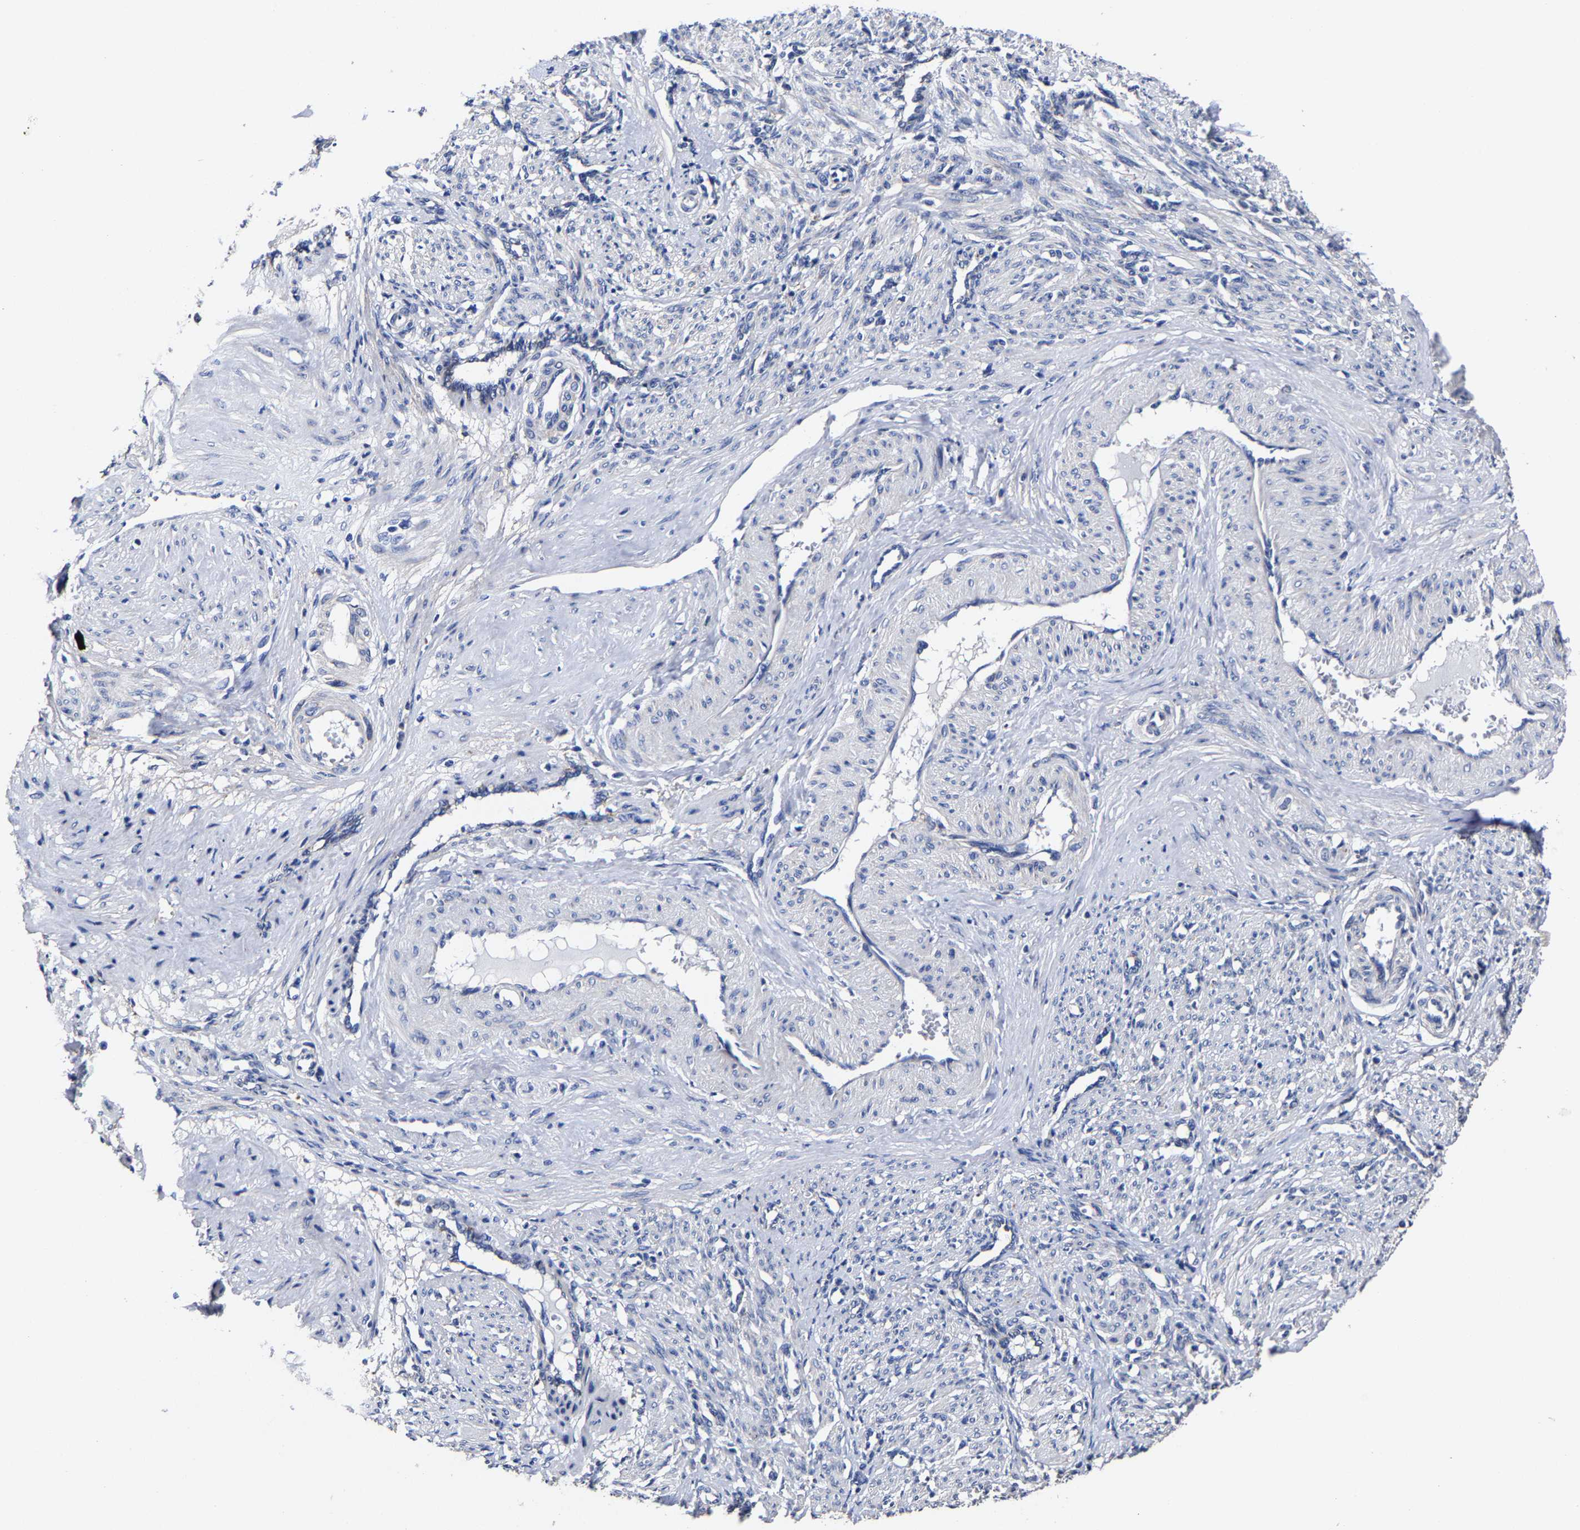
{"staining": {"intensity": "negative", "quantity": "none", "location": "none"}, "tissue": "smooth muscle", "cell_type": "Smooth muscle cells", "image_type": "normal", "snomed": [{"axis": "morphology", "description": "Normal tissue, NOS"}, {"axis": "topography", "description": "Endometrium"}], "caption": "Immunohistochemical staining of benign human smooth muscle exhibits no significant positivity in smooth muscle cells.", "gene": "AASS", "patient": {"sex": "female", "age": 33}}